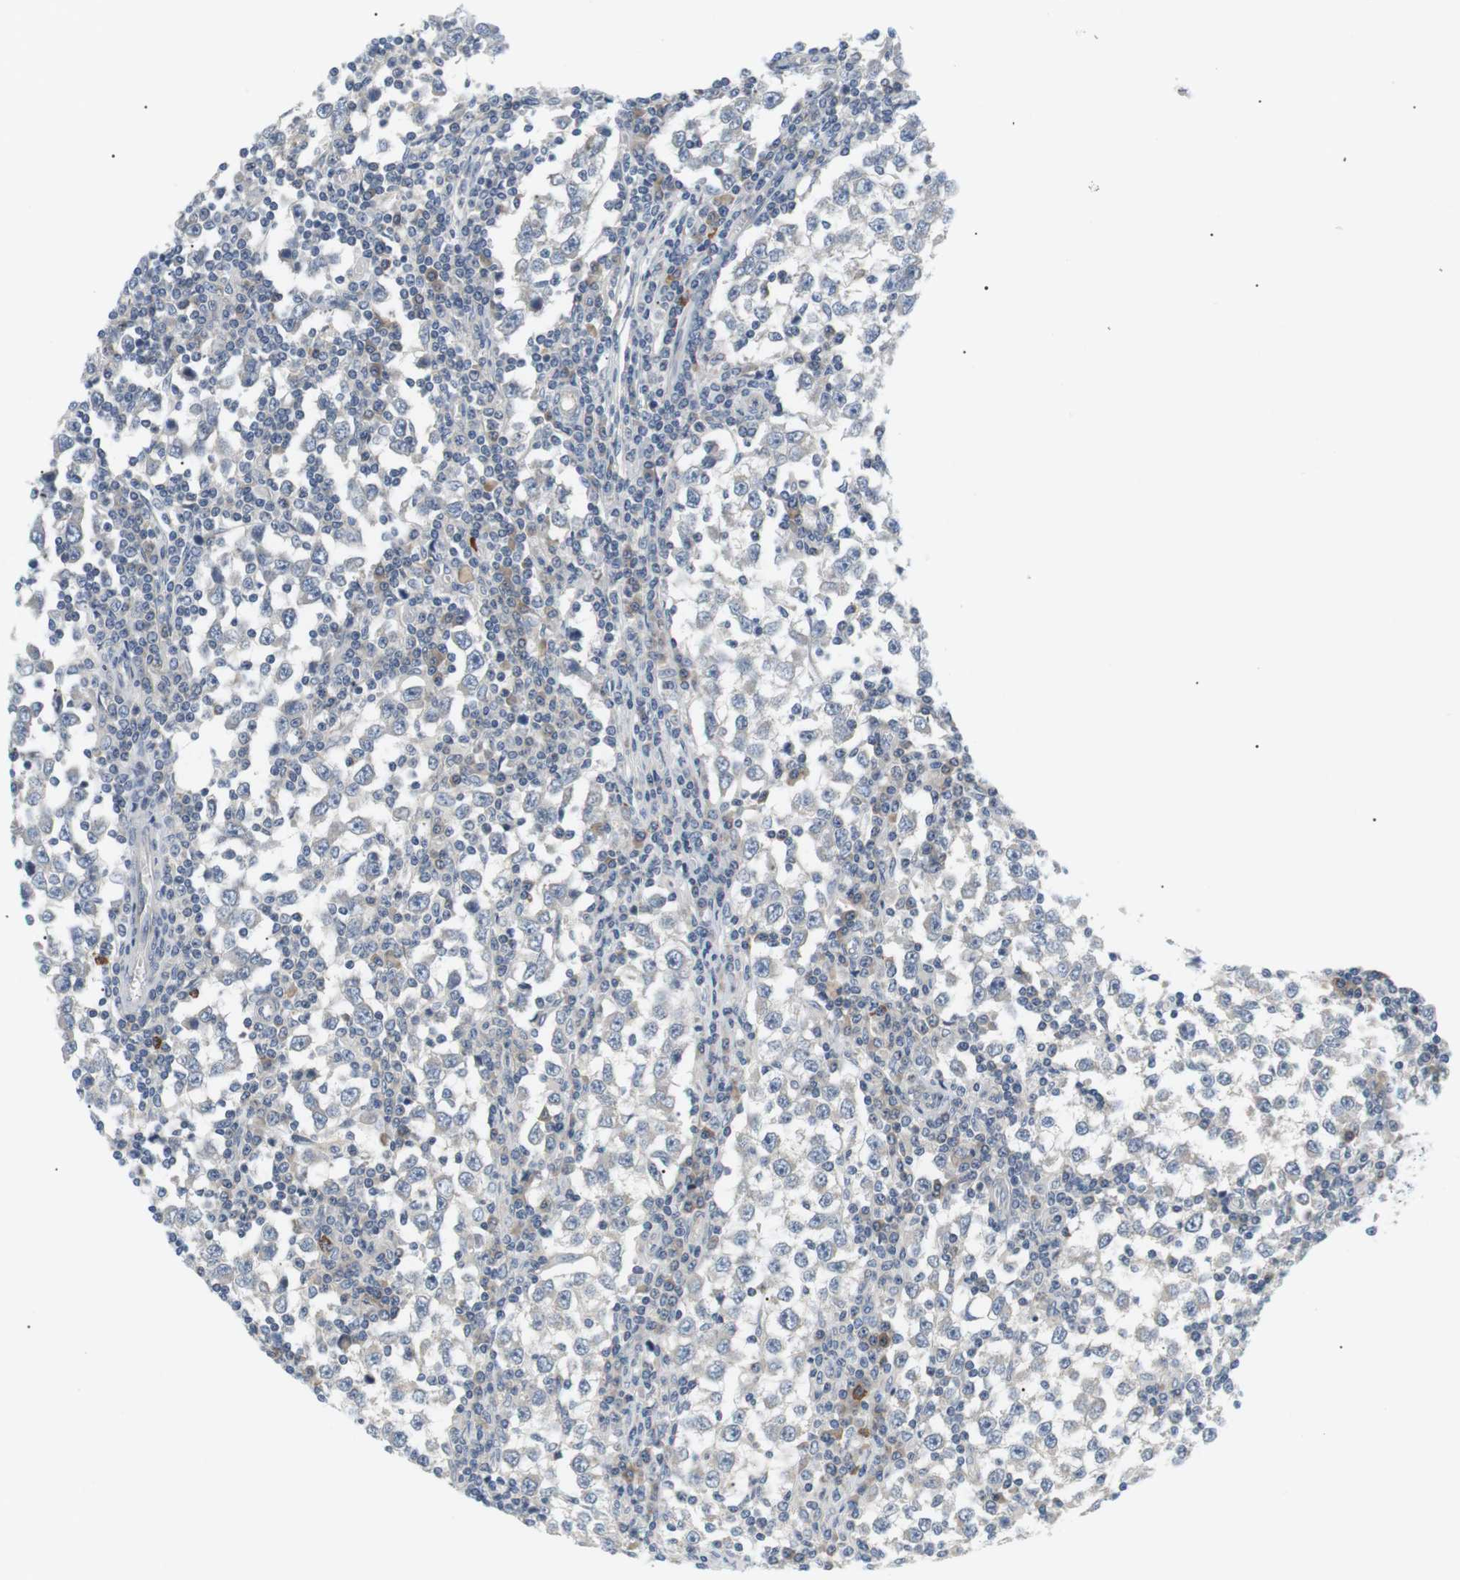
{"staining": {"intensity": "negative", "quantity": "none", "location": "none"}, "tissue": "testis cancer", "cell_type": "Tumor cells", "image_type": "cancer", "snomed": [{"axis": "morphology", "description": "Seminoma, NOS"}, {"axis": "topography", "description": "Testis"}], "caption": "The IHC photomicrograph has no significant expression in tumor cells of testis cancer tissue.", "gene": "EVA1C", "patient": {"sex": "male", "age": 65}}